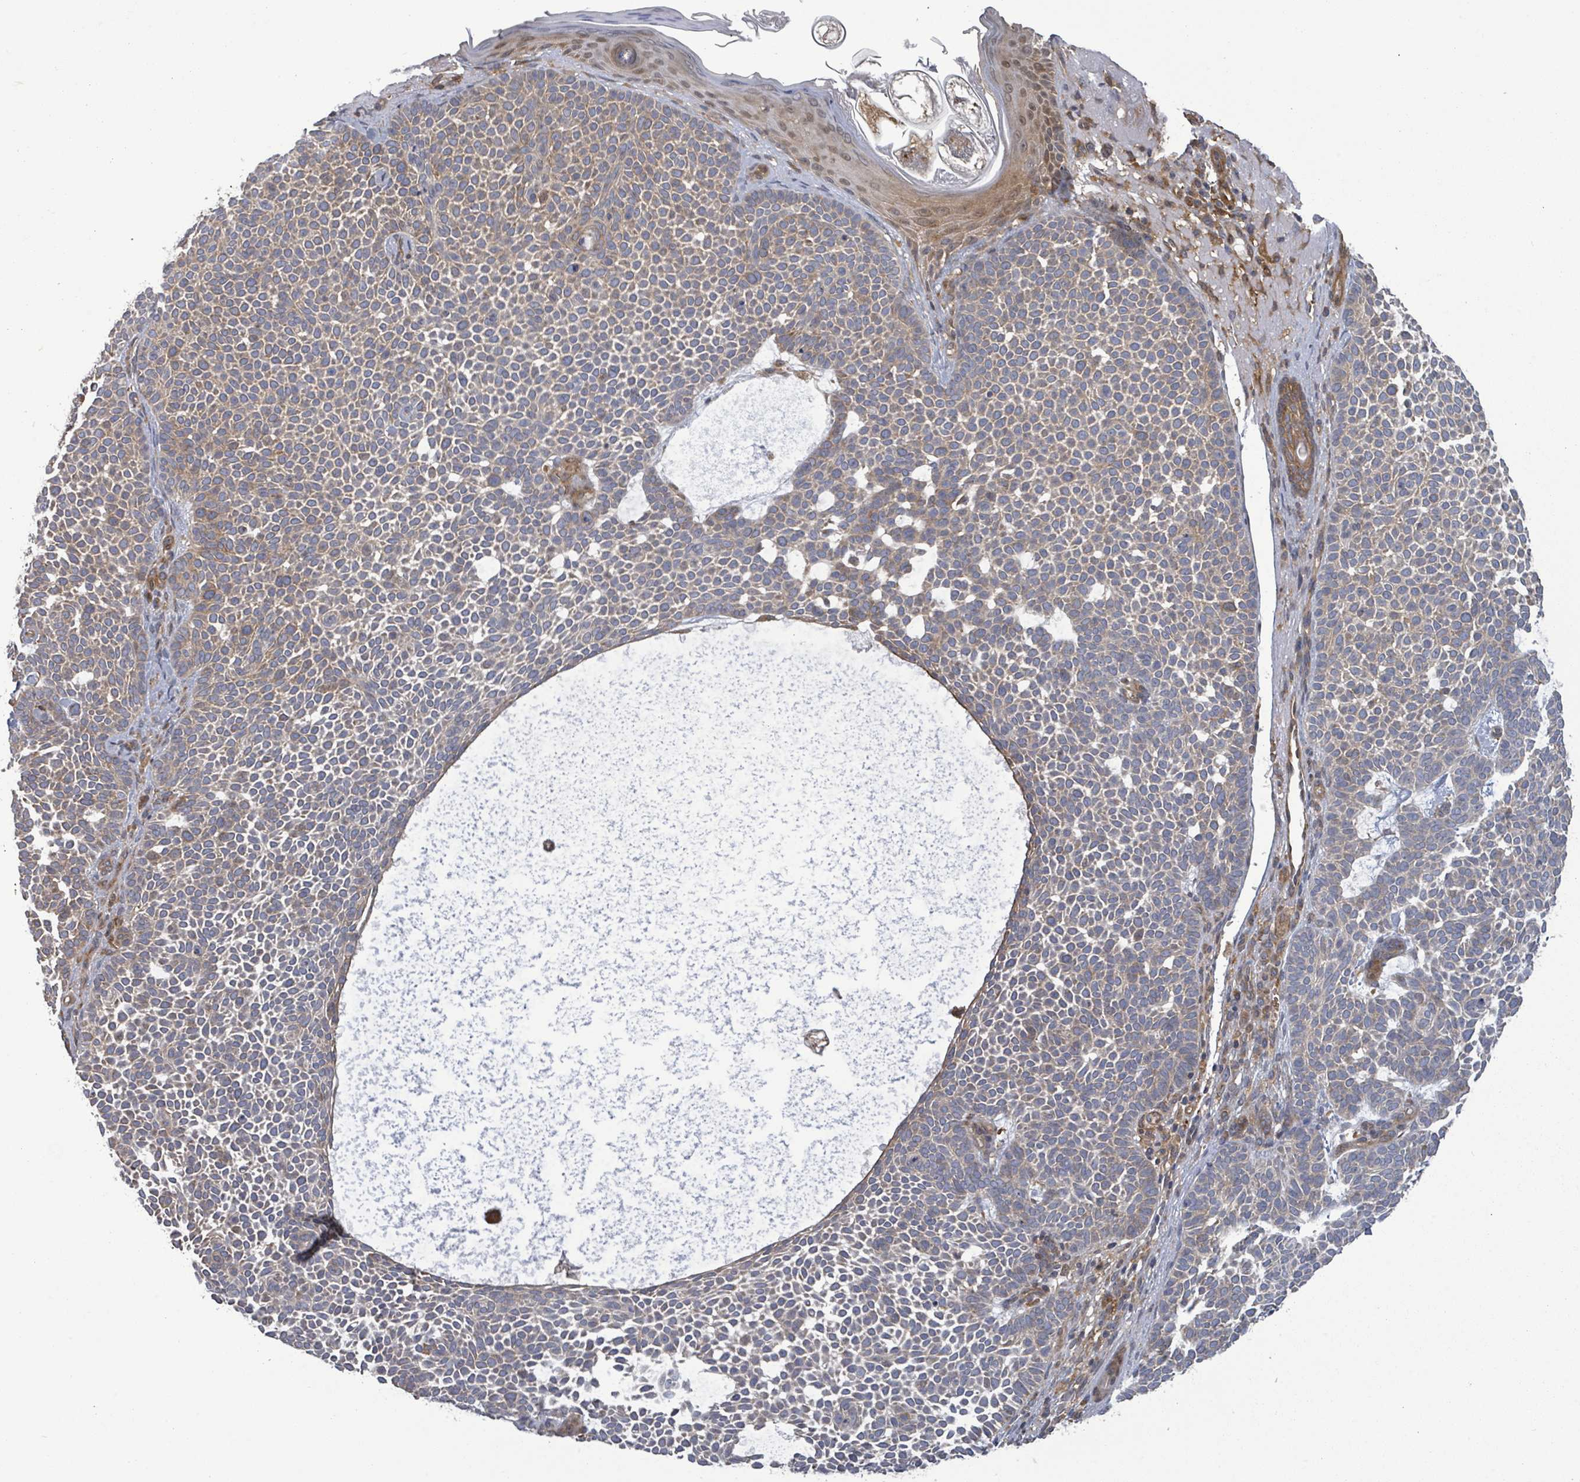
{"staining": {"intensity": "weak", "quantity": "<25%", "location": "cytoplasmic/membranous"}, "tissue": "skin cancer", "cell_type": "Tumor cells", "image_type": "cancer", "snomed": [{"axis": "morphology", "description": "Basal cell carcinoma"}, {"axis": "topography", "description": "Skin"}], "caption": "Tumor cells show no significant positivity in basal cell carcinoma (skin). The staining is performed using DAB brown chromogen with nuclei counter-stained in using hematoxylin.", "gene": "MAP3K6", "patient": {"sex": "female", "age": 77}}